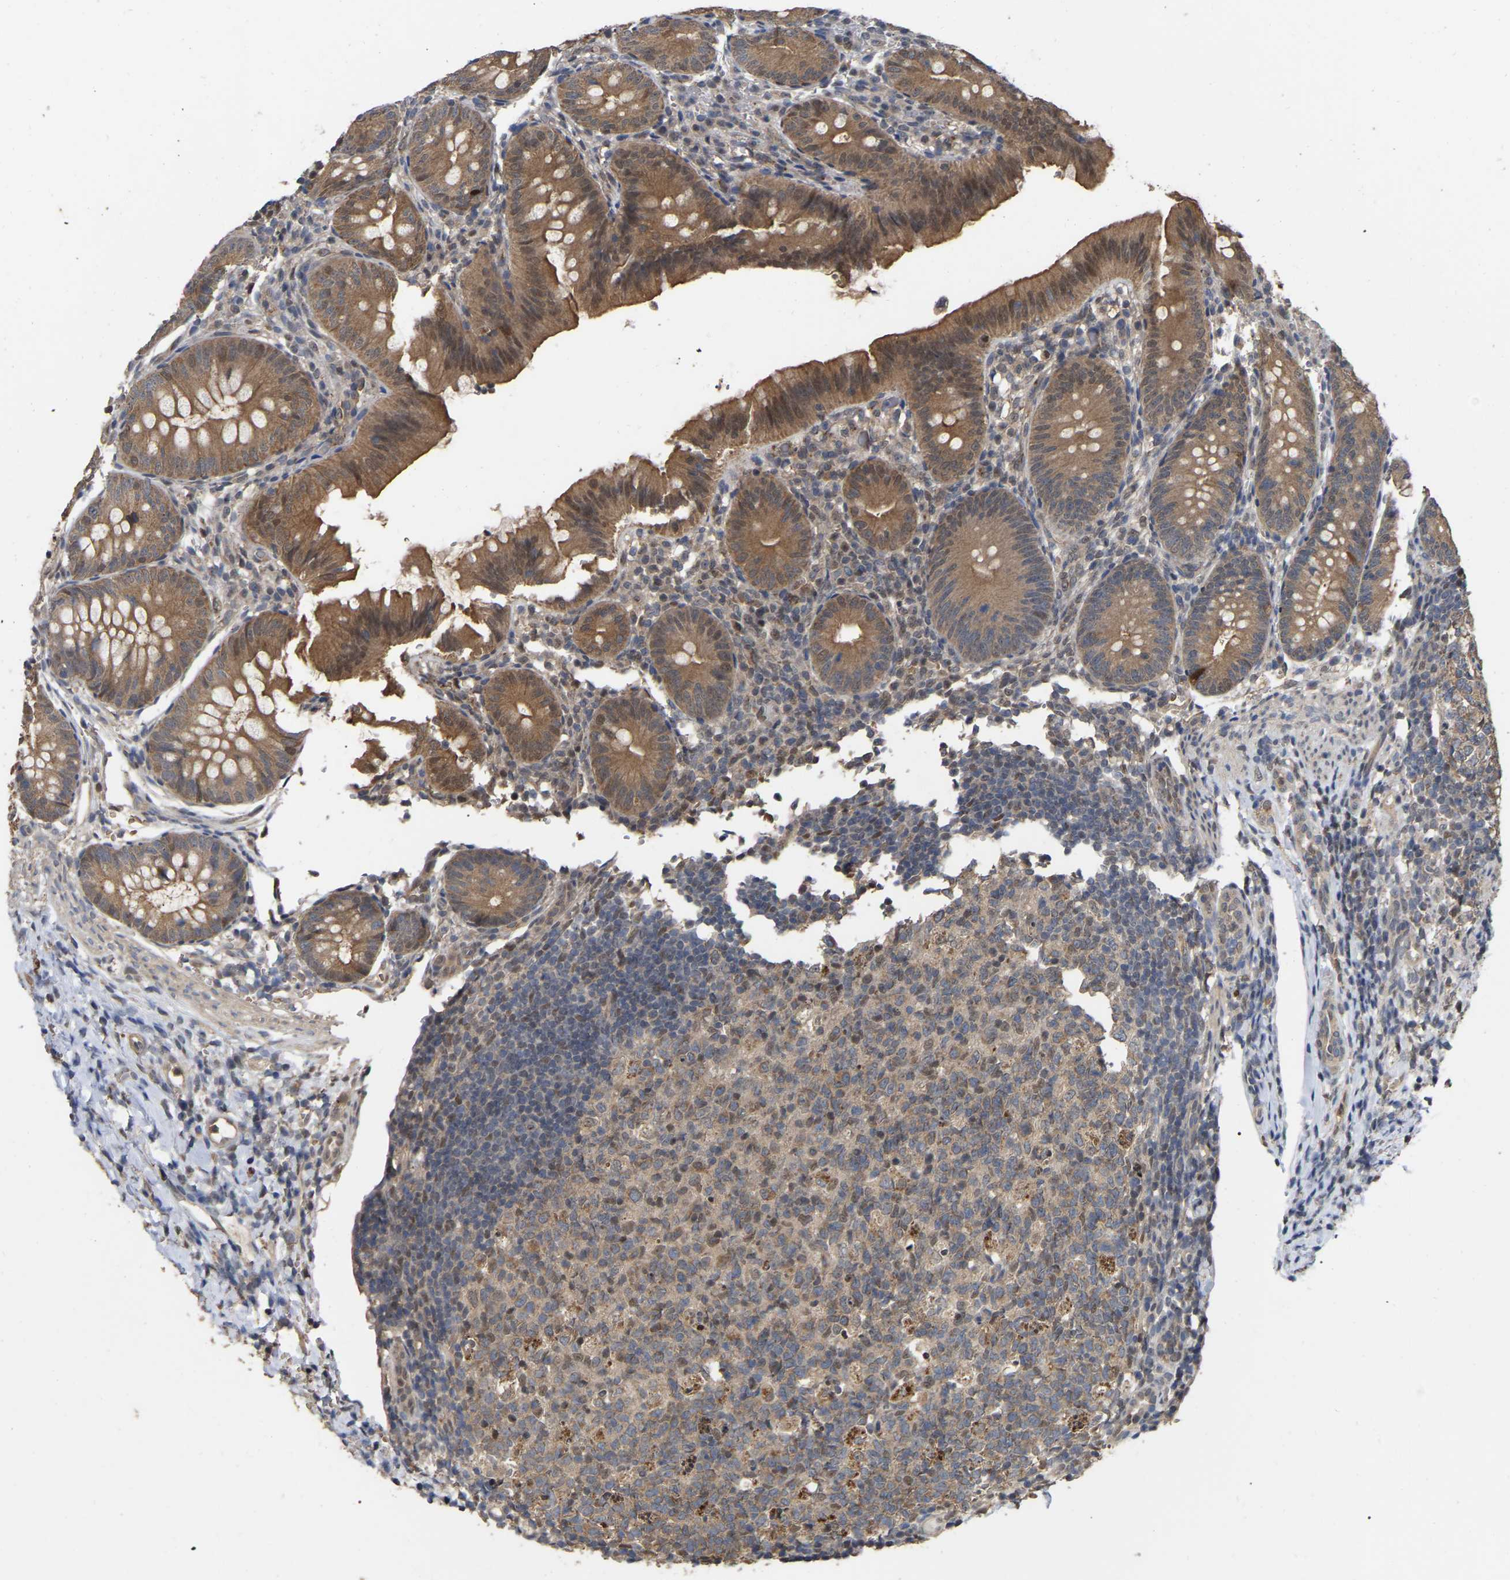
{"staining": {"intensity": "moderate", "quantity": ">75%", "location": "cytoplasmic/membranous"}, "tissue": "appendix", "cell_type": "Glandular cells", "image_type": "normal", "snomed": [{"axis": "morphology", "description": "Normal tissue, NOS"}, {"axis": "topography", "description": "Appendix"}], "caption": "Protein staining displays moderate cytoplasmic/membranous positivity in about >75% of glandular cells in unremarkable appendix. The staining was performed using DAB to visualize the protein expression in brown, while the nuclei were stained in blue with hematoxylin (Magnification: 20x).", "gene": "FAM219A", "patient": {"sex": "male", "age": 1}}